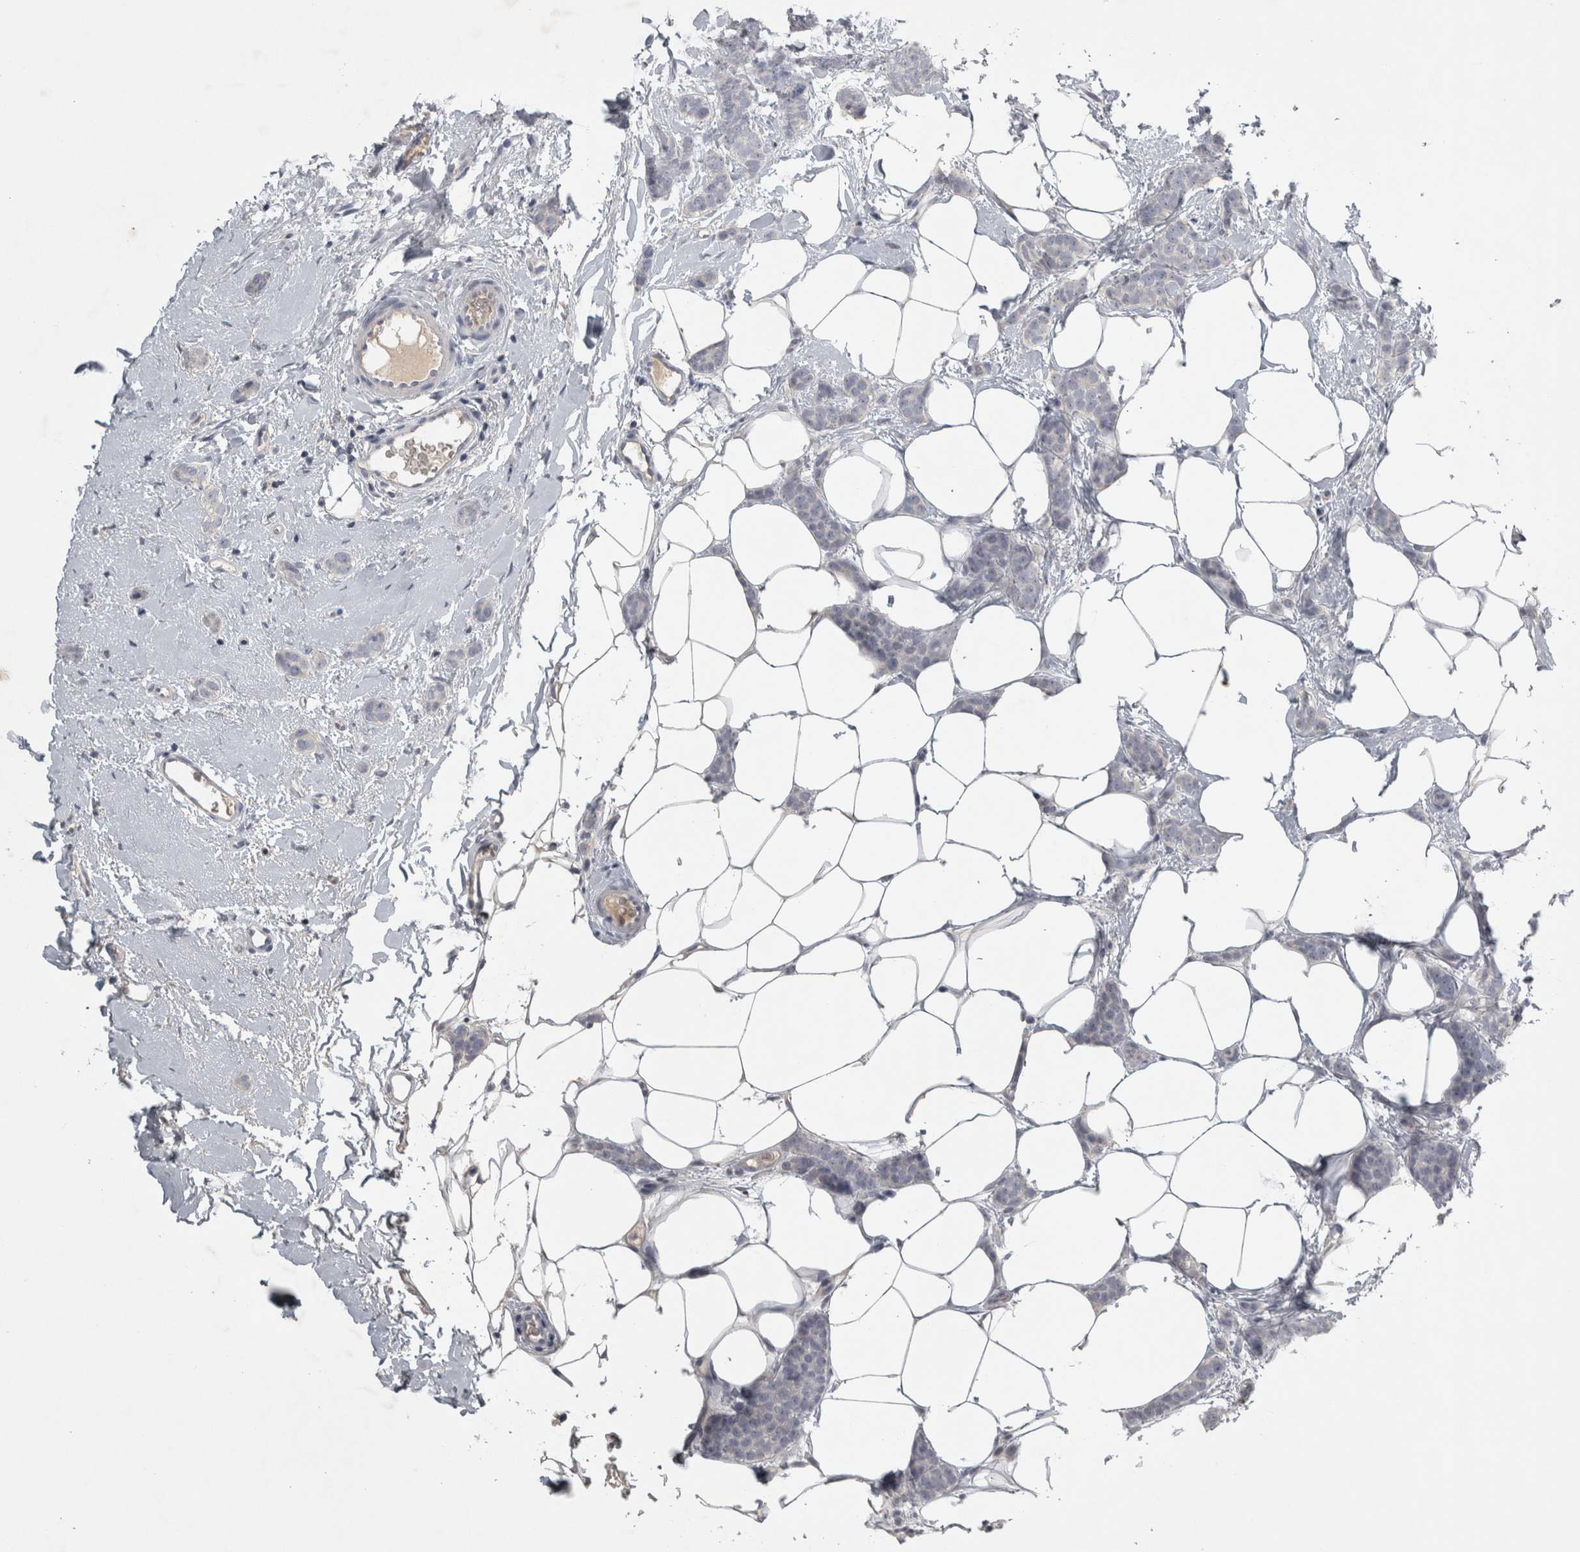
{"staining": {"intensity": "negative", "quantity": "none", "location": "none"}, "tissue": "breast cancer", "cell_type": "Tumor cells", "image_type": "cancer", "snomed": [{"axis": "morphology", "description": "Lobular carcinoma"}, {"axis": "topography", "description": "Skin"}, {"axis": "topography", "description": "Breast"}], "caption": "This is a image of immunohistochemistry (IHC) staining of lobular carcinoma (breast), which shows no positivity in tumor cells.", "gene": "ENPP7", "patient": {"sex": "female", "age": 46}}